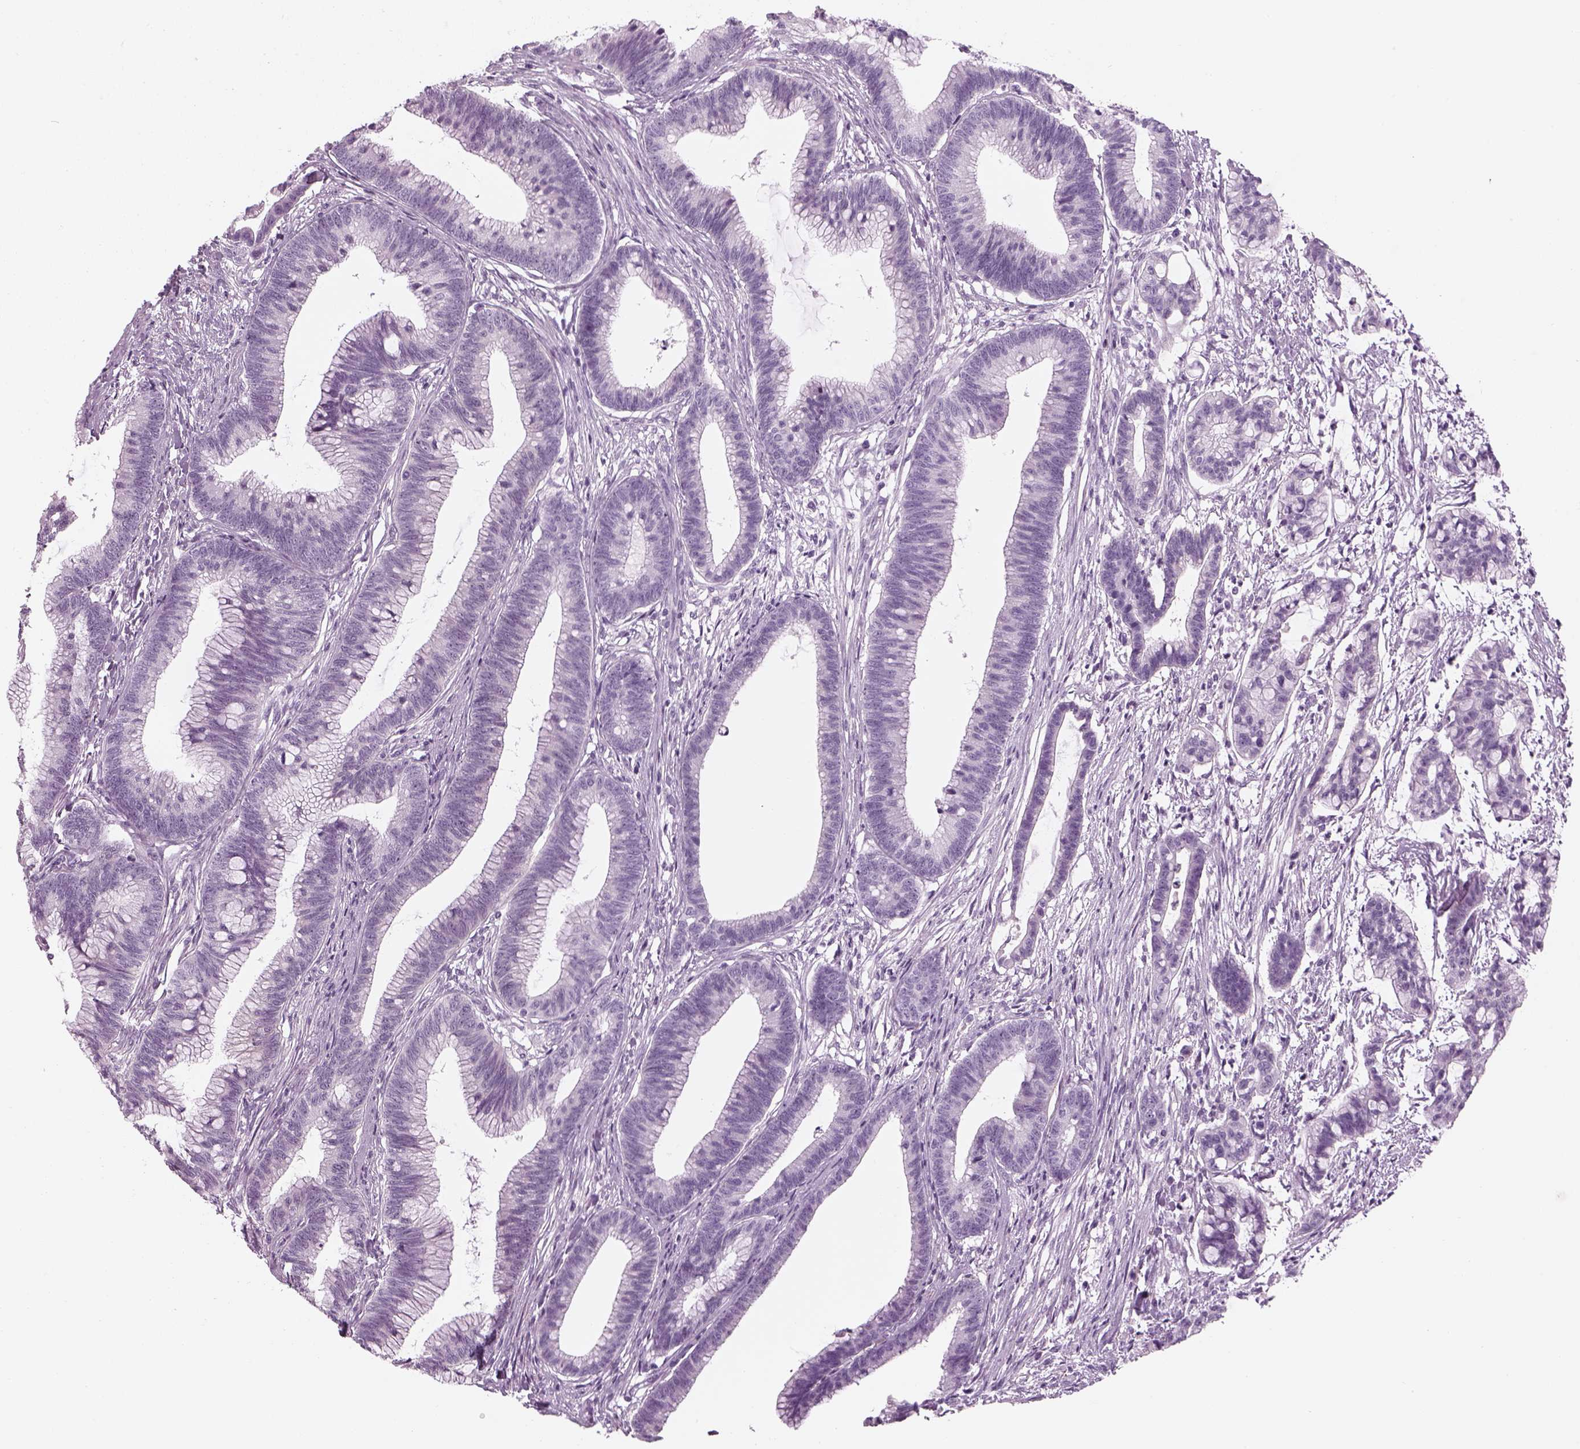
{"staining": {"intensity": "negative", "quantity": "none", "location": "none"}, "tissue": "colorectal cancer", "cell_type": "Tumor cells", "image_type": "cancer", "snomed": [{"axis": "morphology", "description": "Adenocarcinoma, NOS"}, {"axis": "topography", "description": "Colon"}], "caption": "IHC micrograph of neoplastic tissue: human colorectal cancer stained with DAB (3,3'-diaminobenzidine) reveals no significant protein staining in tumor cells. (DAB (3,3'-diaminobenzidine) immunohistochemistry (IHC) visualized using brightfield microscopy, high magnification).", "gene": "SAG", "patient": {"sex": "female", "age": 78}}